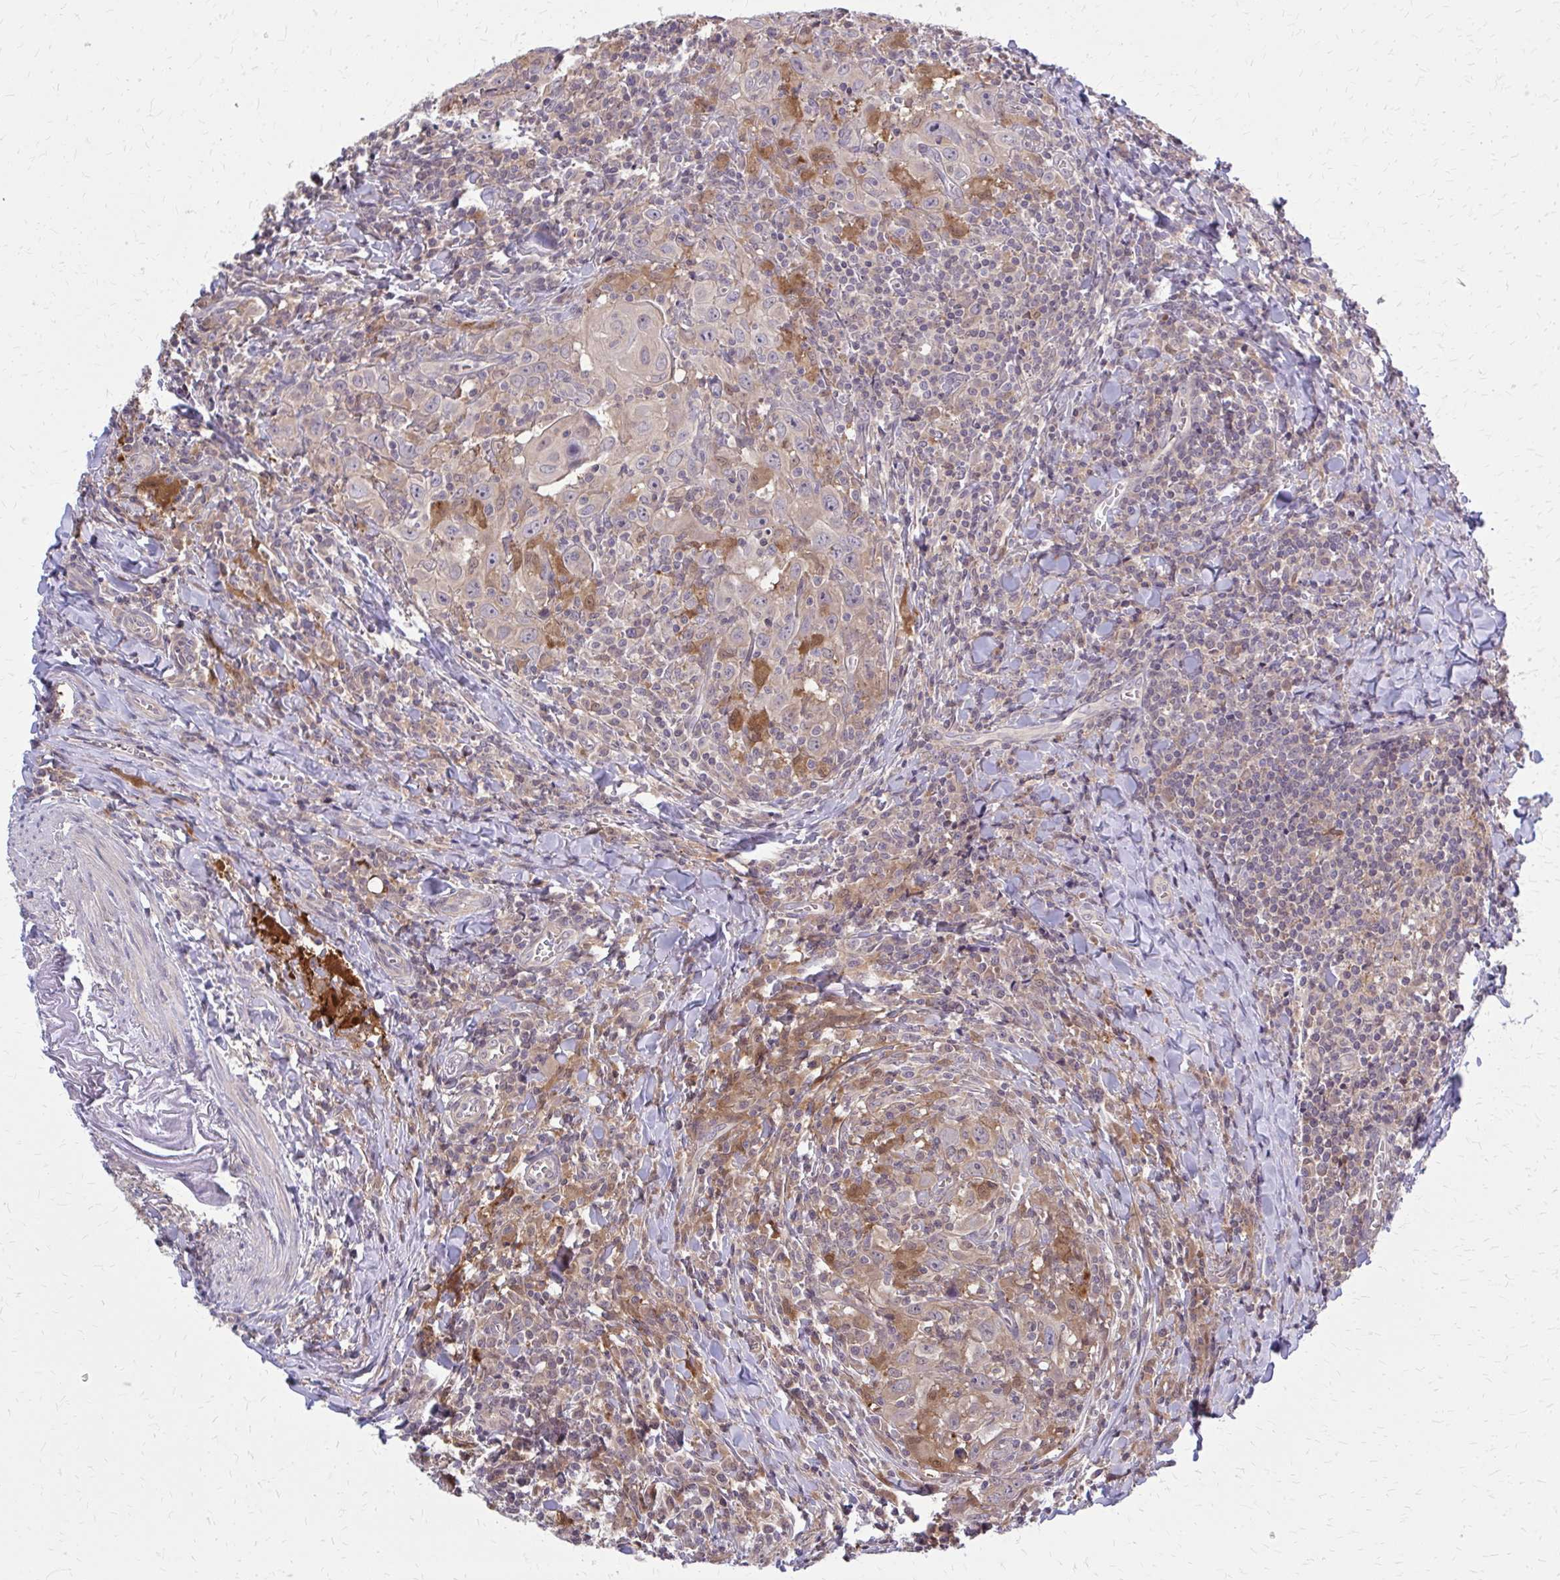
{"staining": {"intensity": "moderate", "quantity": "<25%", "location": "cytoplasmic/membranous"}, "tissue": "head and neck cancer", "cell_type": "Tumor cells", "image_type": "cancer", "snomed": [{"axis": "morphology", "description": "Squamous cell carcinoma, NOS"}, {"axis": "topography", "description": "Head-Neck"}], "caption": "A brown stain highlights moderate cytoplasmic/membranous positivity of a protein in human squamous cell carcinoma (head and neck) tumor cells.", "gene": "DBI", "patient": {"sex": "female", "age": 95}}